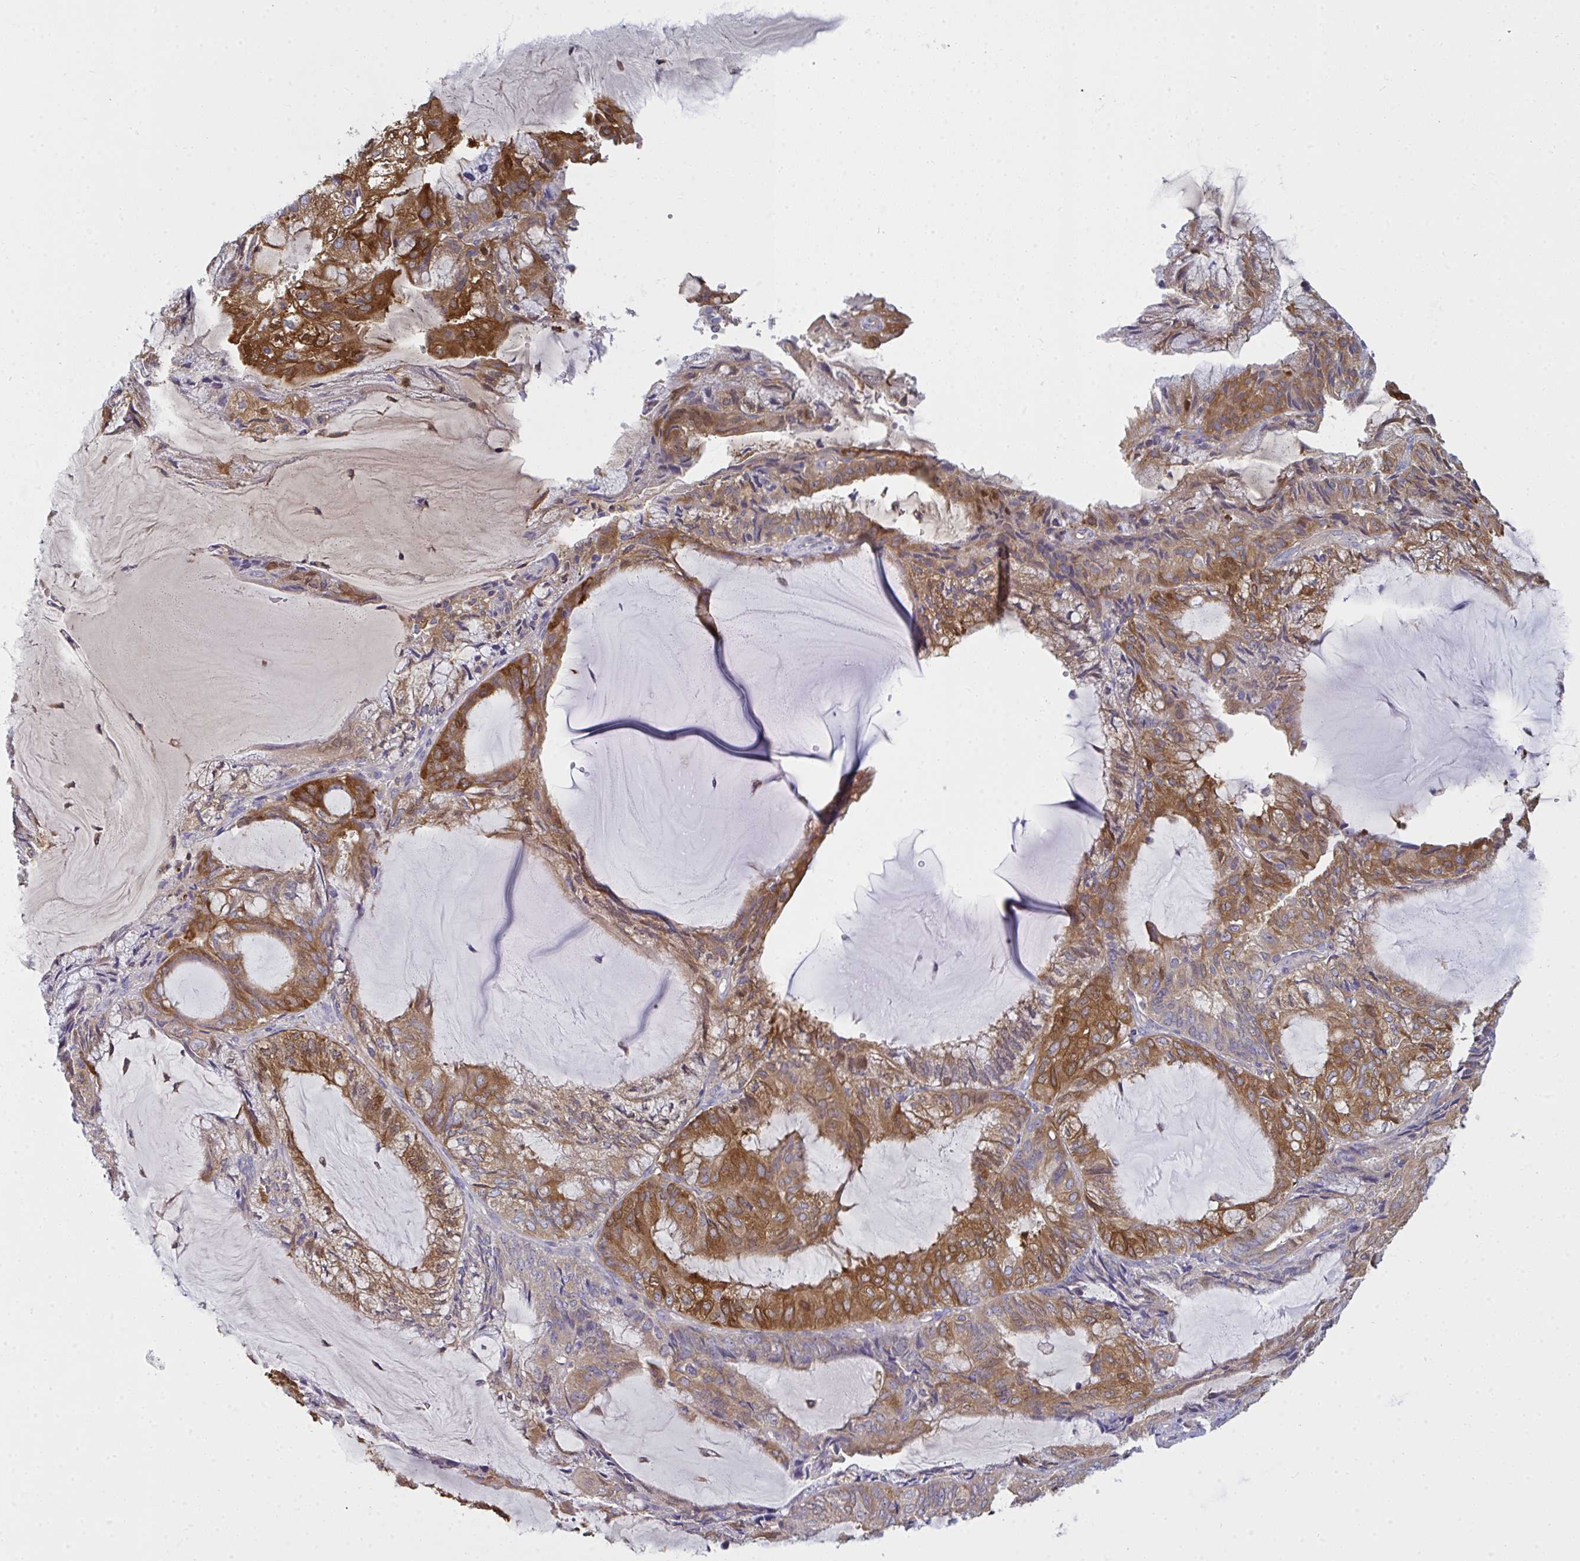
{"staining": {"intensity": "moderate", "quantity": ">75%", "location": "cytoplasmic/membranous"}, "tissue": "endometrial cancer", "cell_type": "Tumor cells", "image_type": "cancer", "snomed": [{"axis": "morphology", "description": "Adenocarcinoma, NOS"}, {"axis": "topography", "description": "Endometrium"}], "caption": "Protein staining of endometrial cancer tissue displays moderate cytoplasmic/membranous staining in approximately >75% of tumor cells.", "gene": "SLC30A6", "patient": {"sex": "female", "age": 81}}